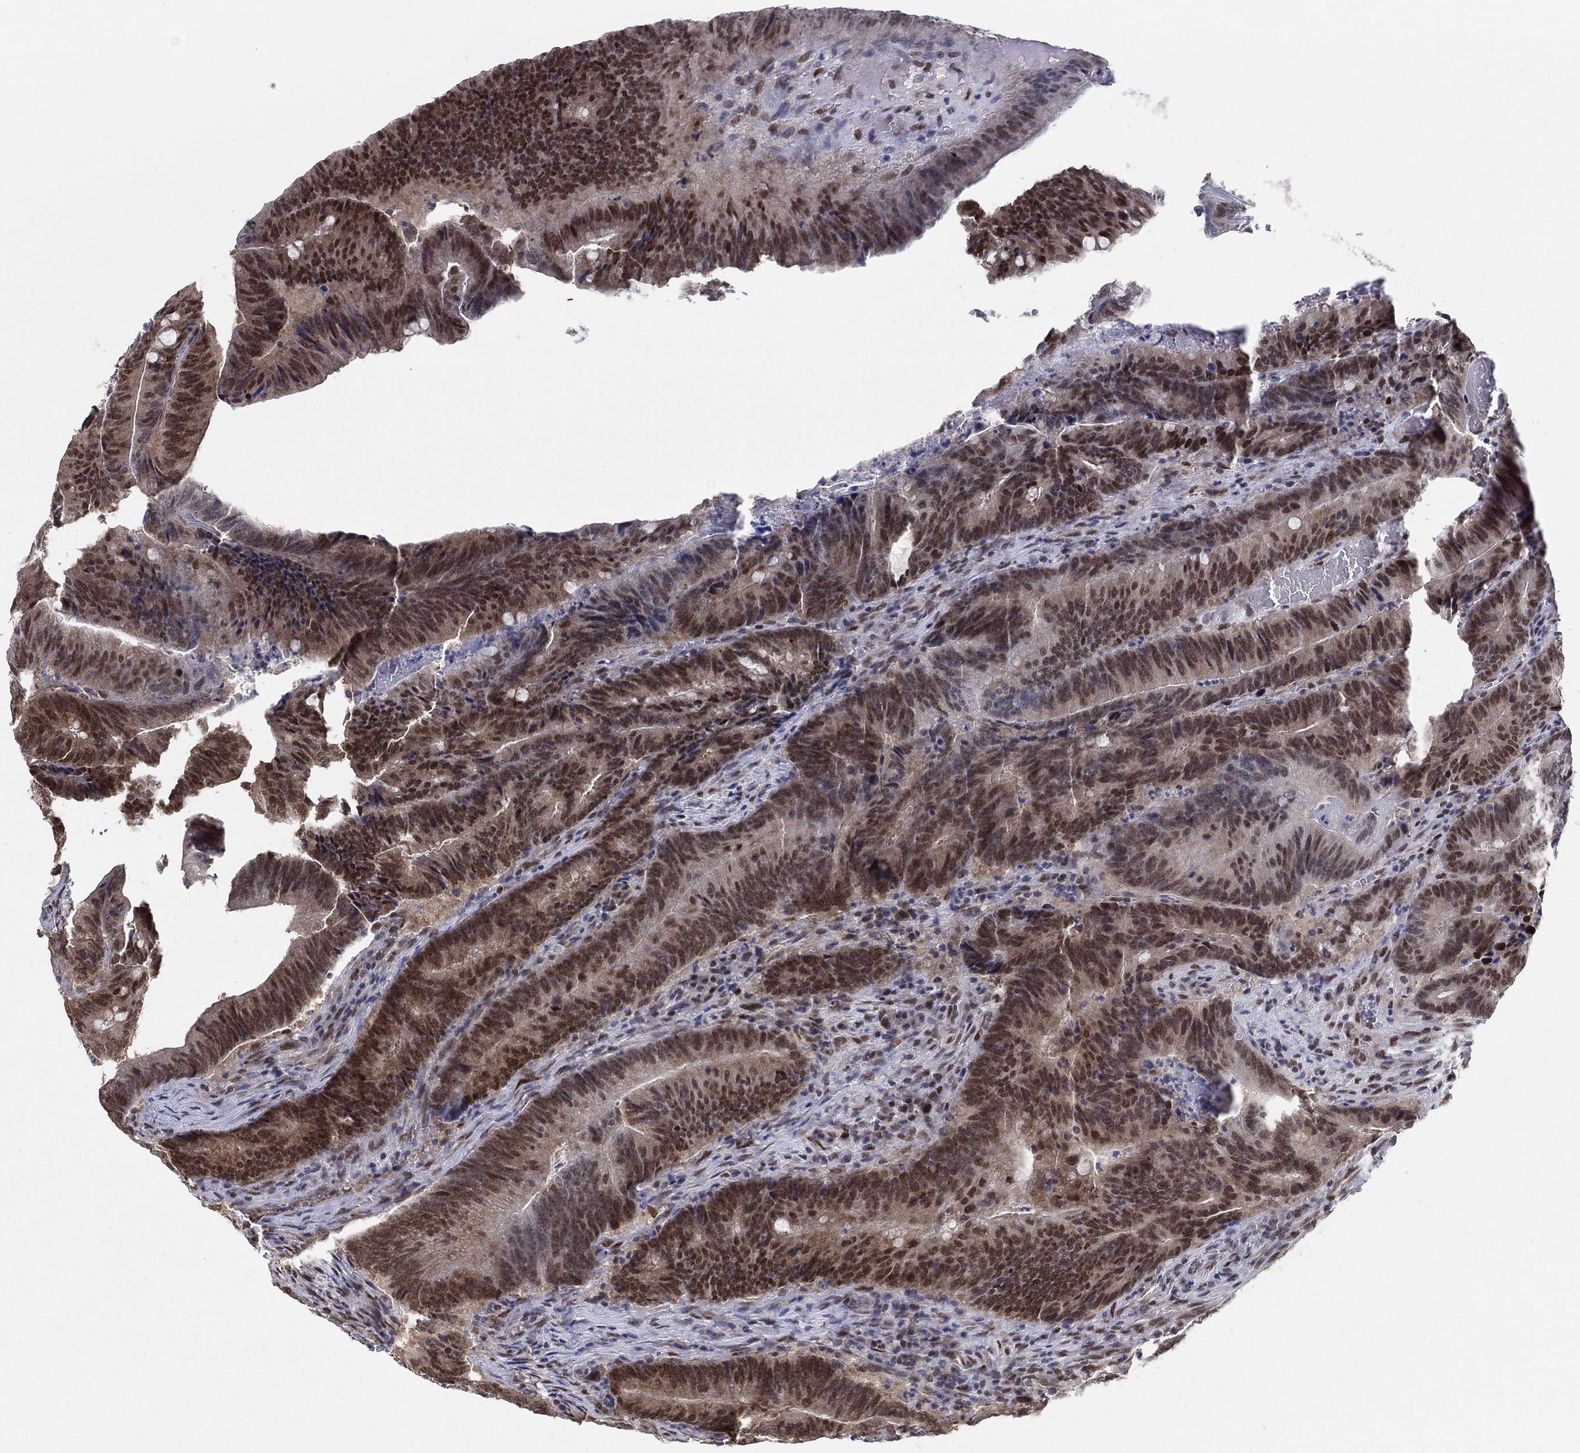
{"staining": {"intensity": "strong", "quantity": ">75%", "location": "nuclear"}, "tissue": "colorectal cancer", "cell_type": "Tumor cells", "image_type": "cancer", "snomed": [{"axis": "morphology", "description": "Adenocarcinoma, NOS"}, {"axis": "topography", "description": "Colon"}], "caption": "Approximately >75% of tumor cells in human colorectal adenocarcinoma exhibit strong nuclear protein staining as visualized by brown immunohistochemical staining.", "gene": "CENPE", "patient": {"sex": "female", "age": 87}}